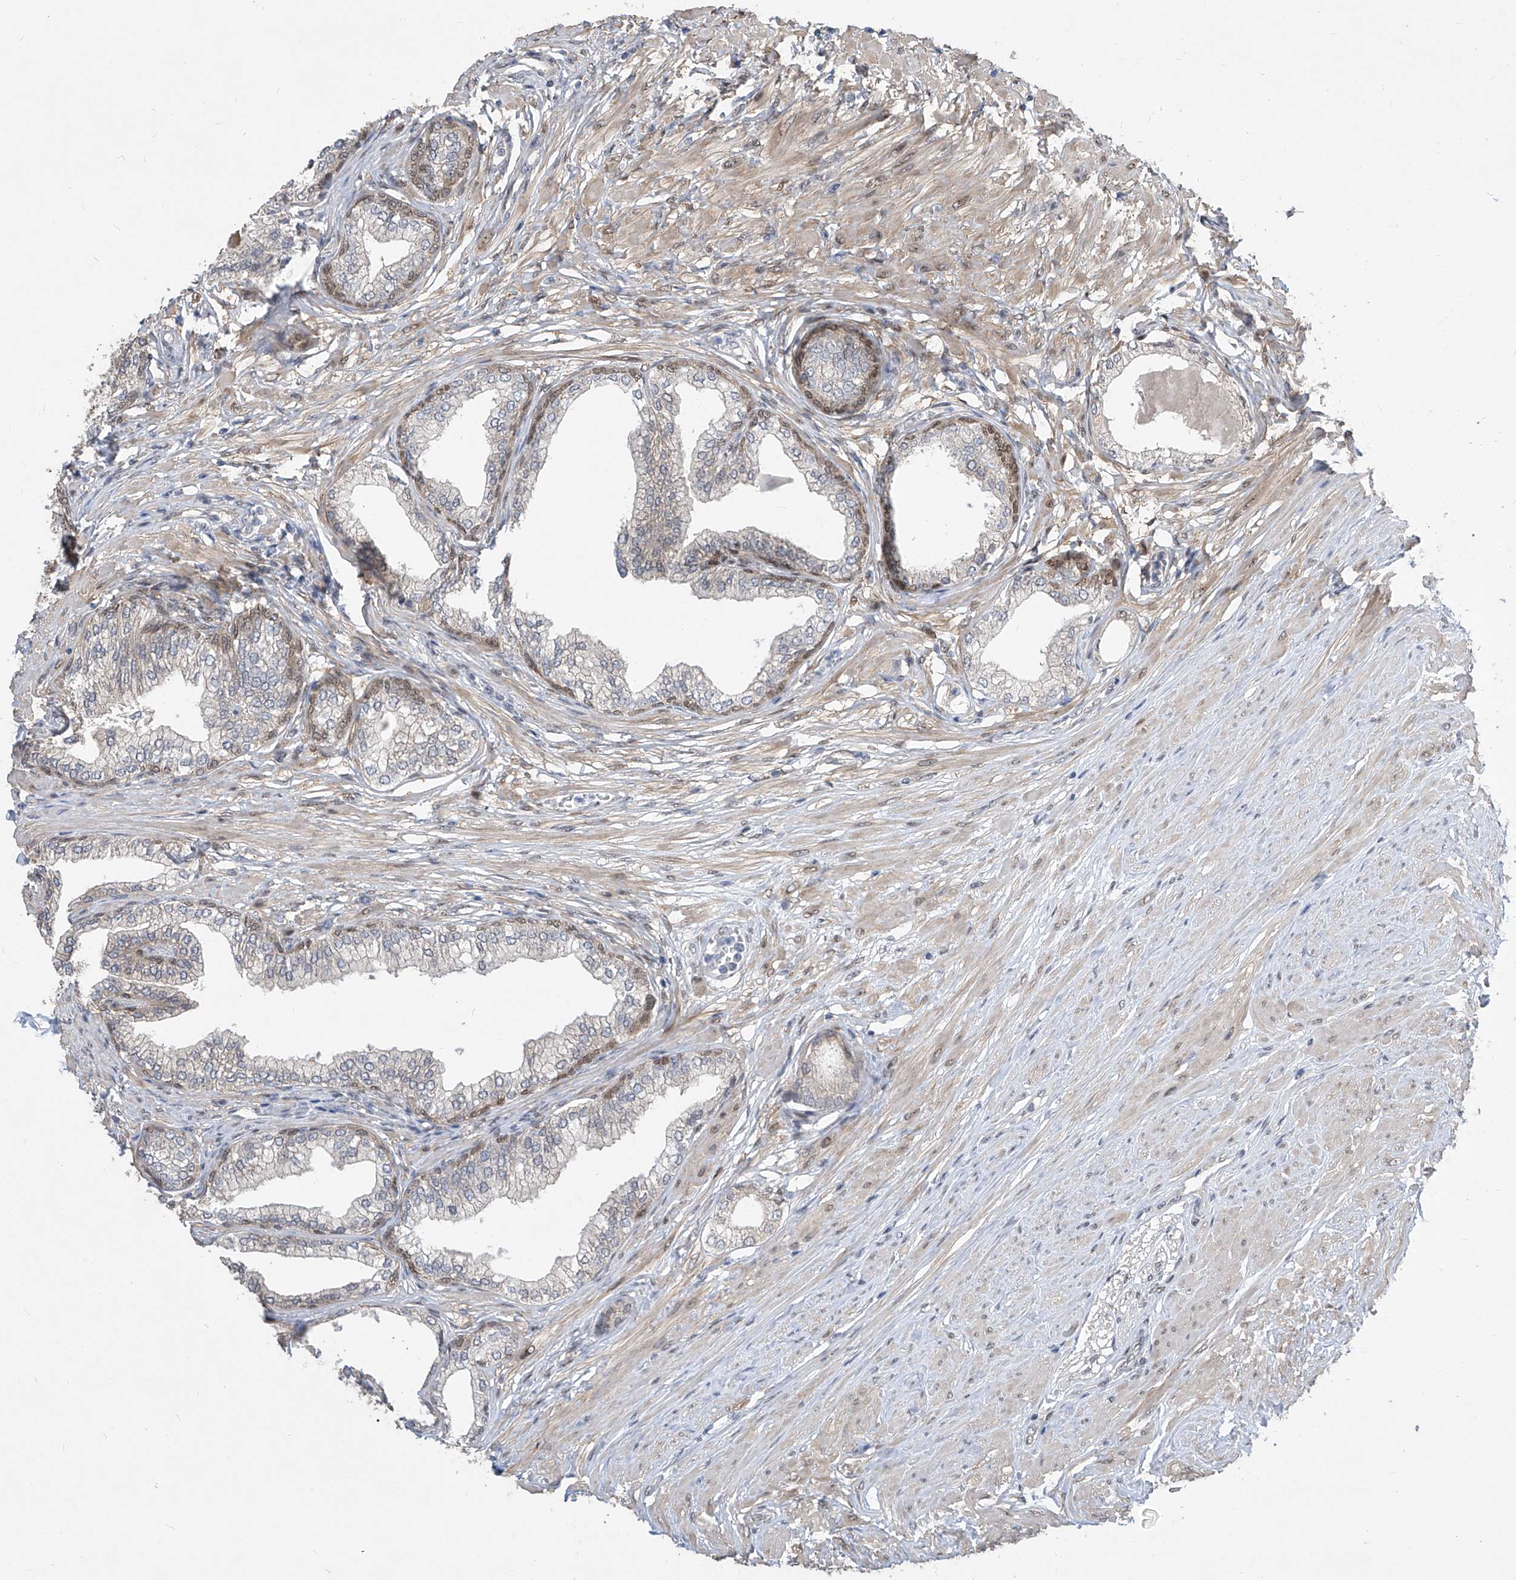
{"staining": {"intensity": "moderate", "quantity": "<25%", "location": "cytoplasmic/membranous,nuclear"}, "tissue": "prostate", "cell_type": "Glandular cells", "image_type": "normal", "snomed": [{"axis": "morphology", "description": "Normal tissue, NOS"}, {"axis": "morphology", "description": "Urothelial carcinoma, Low grade"}, {"axis": "topography", "description": "Urinary bladder"}, {"axis": "topography", "description": "Prostate"}], "caption": "Immunohistochemistry staining of unremarkable prostate, which displays low levels of moderate cytoplasmic/membranous,nuclear staining in approximately <25% of glandular cells indicating moderate cytoplasmic/membranous,nuclear protein staining. The staining was performed using DAB (3,3'-diaminobenzidine) (brown) for protein detection and nuclei were counterstained in hematoxylin (blue).", "gene": "CETN1", "patient": {"sex": "male", "age": 60}}